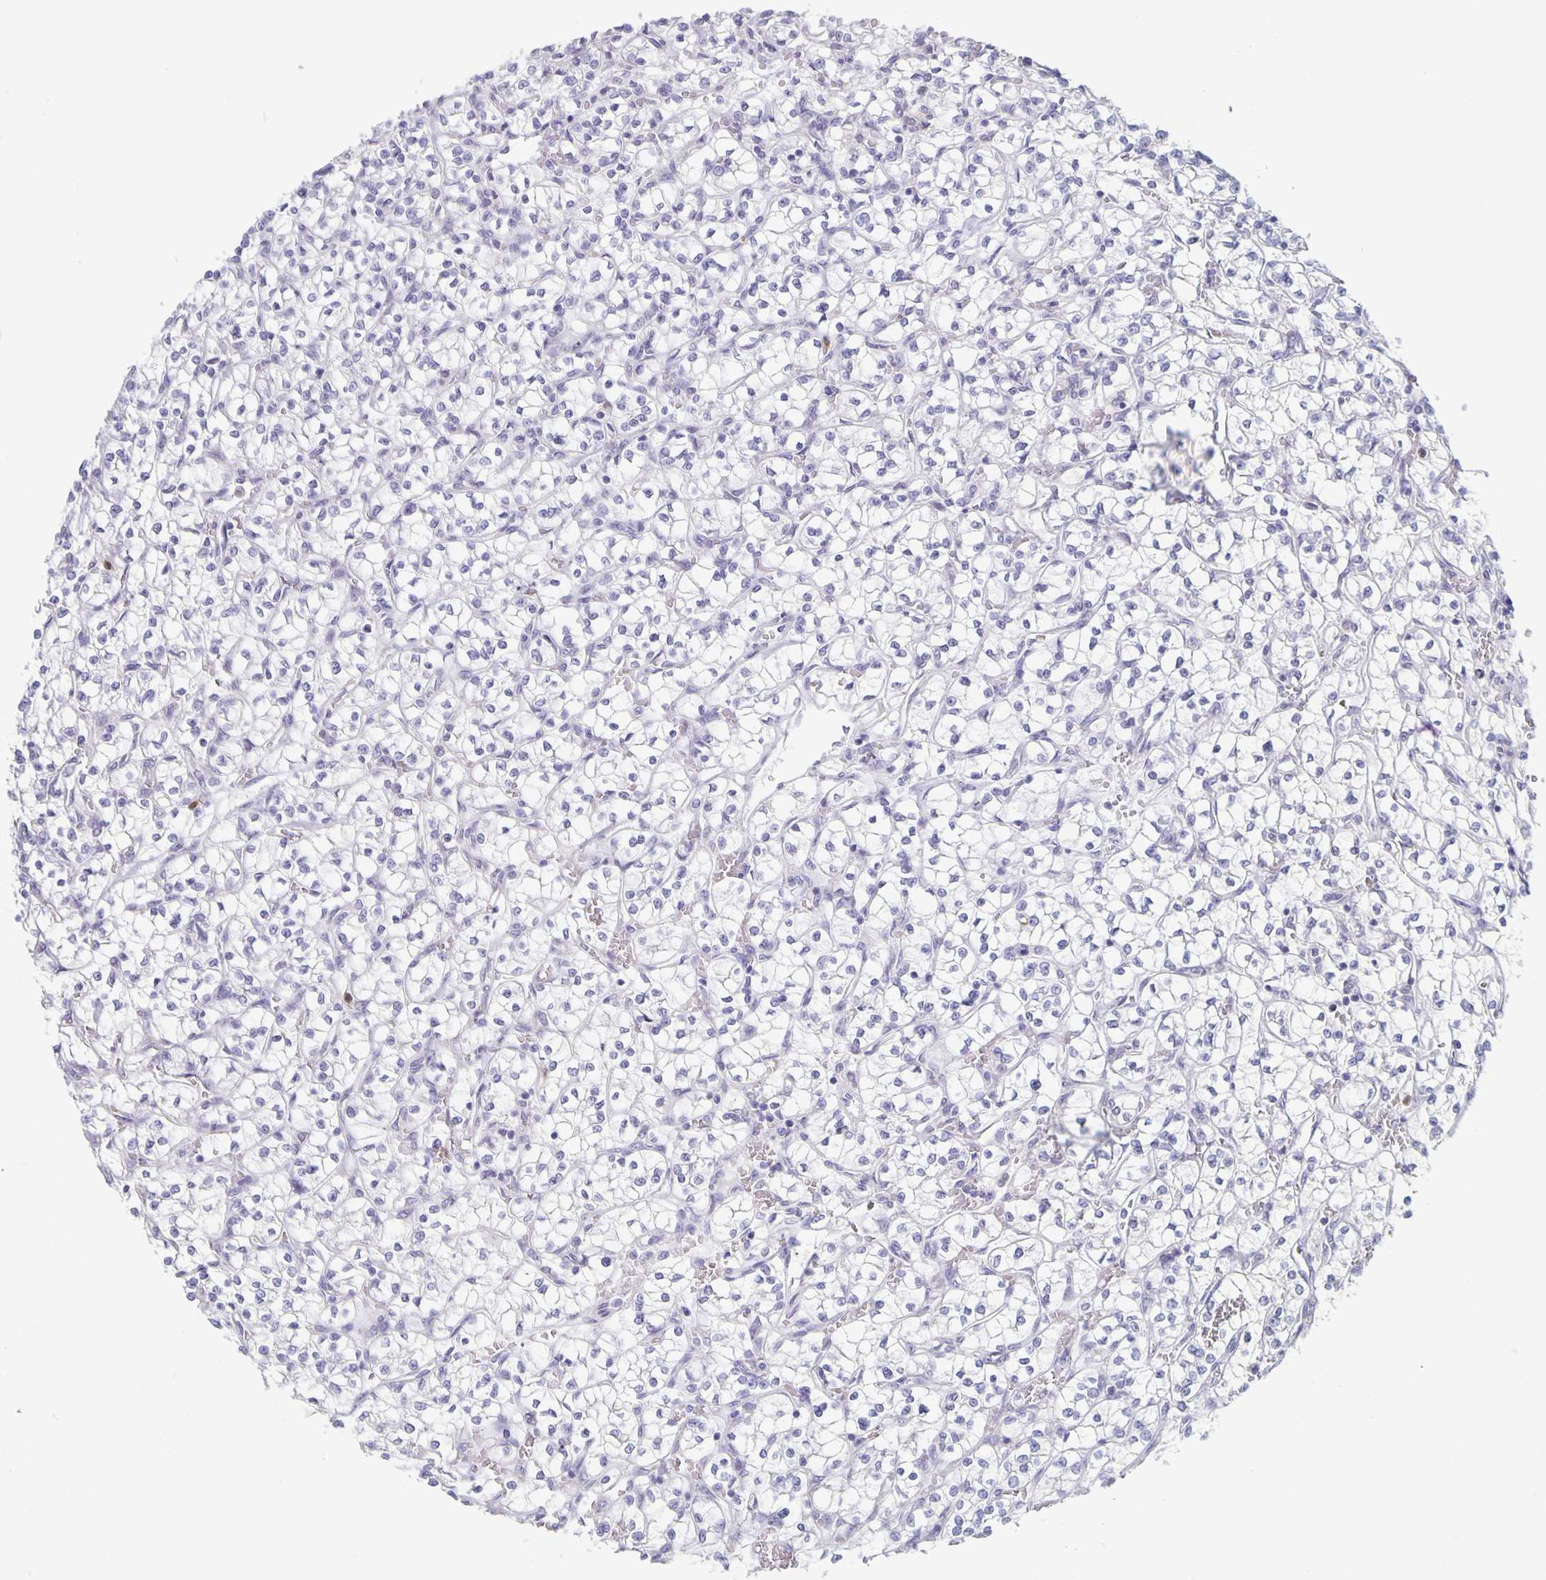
{"staining": {"intensity": "negative", "quantity": "none", "location": "none"}, "tissue": "renal cancer", "cell_type": "Tumor cells", "image_type": "cancer", "snomed": [{"axis": "morphology", "description": "Adenocarcinoma, NOS"}, {"axis": "topography", "description": "Kidney"}], "caption": "High power microscopy image of an immunohistochemistry image of renal cancer, revealing no significant staining in tumor cells. The staining was performed using DAB to visualize the protein expression in brown, while the nuclei were stained in blue with hematoxylin (Magnification: 20x).", "gene": "PLCB3", "patient": {"sex": "female", "age": 64}}